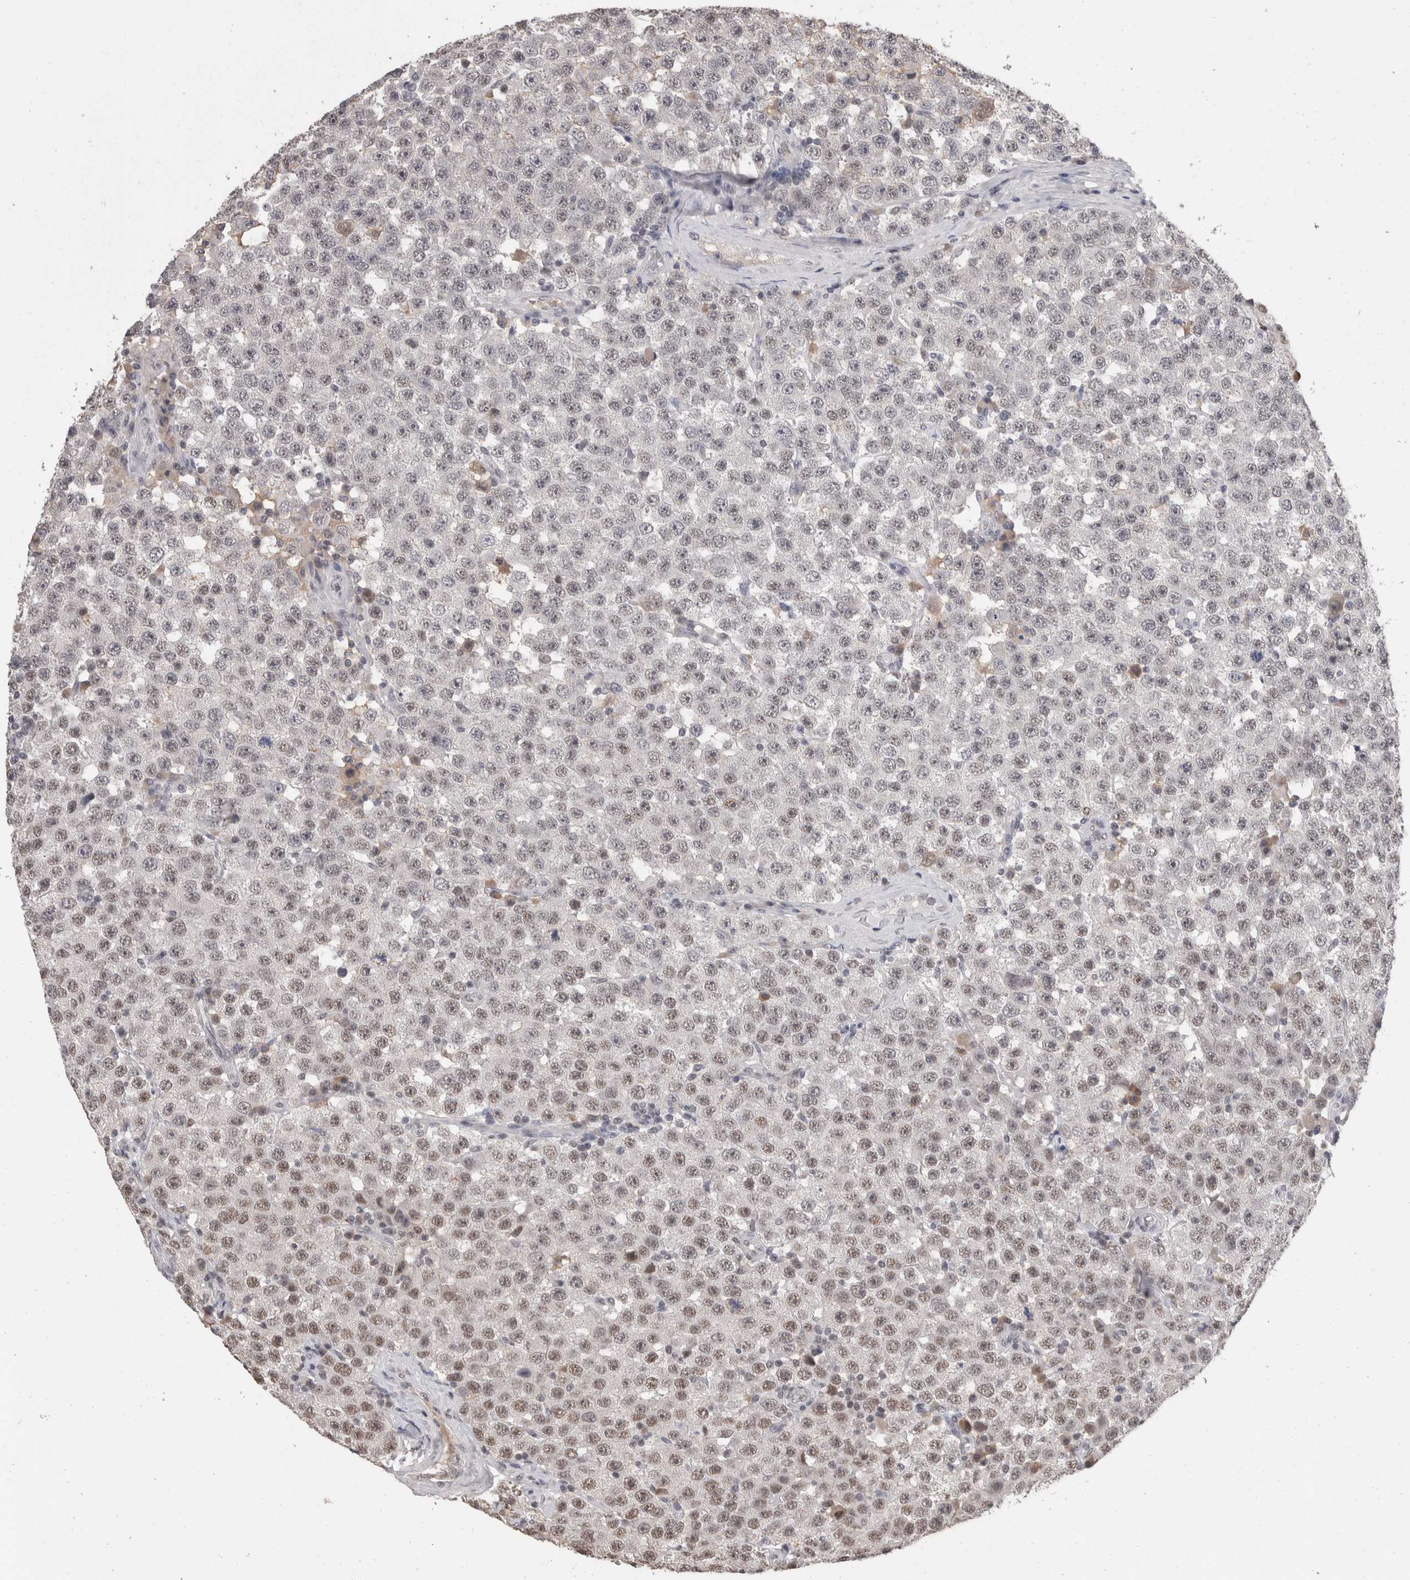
{"staining": {"intensity": "weak", "quantity": ">75%", "location": "nuclear"}, "tissue": "testis cancer", "cell_type": "Tumor cells", "image_type": "cancer", "snomed": [{"axis": "morphology", "description": "Seminoma, NOS"}, {"axis": "topography", "description": "Testis"}], "caption": "Immunohistochemistry micrograph of testis seminoma stained for a protein (brown), which shows low levels of weak nuclear positivity in about >75% of tumor cells.", "gene": "DDX17", "patient": {"sex": "male", "age": 28}}